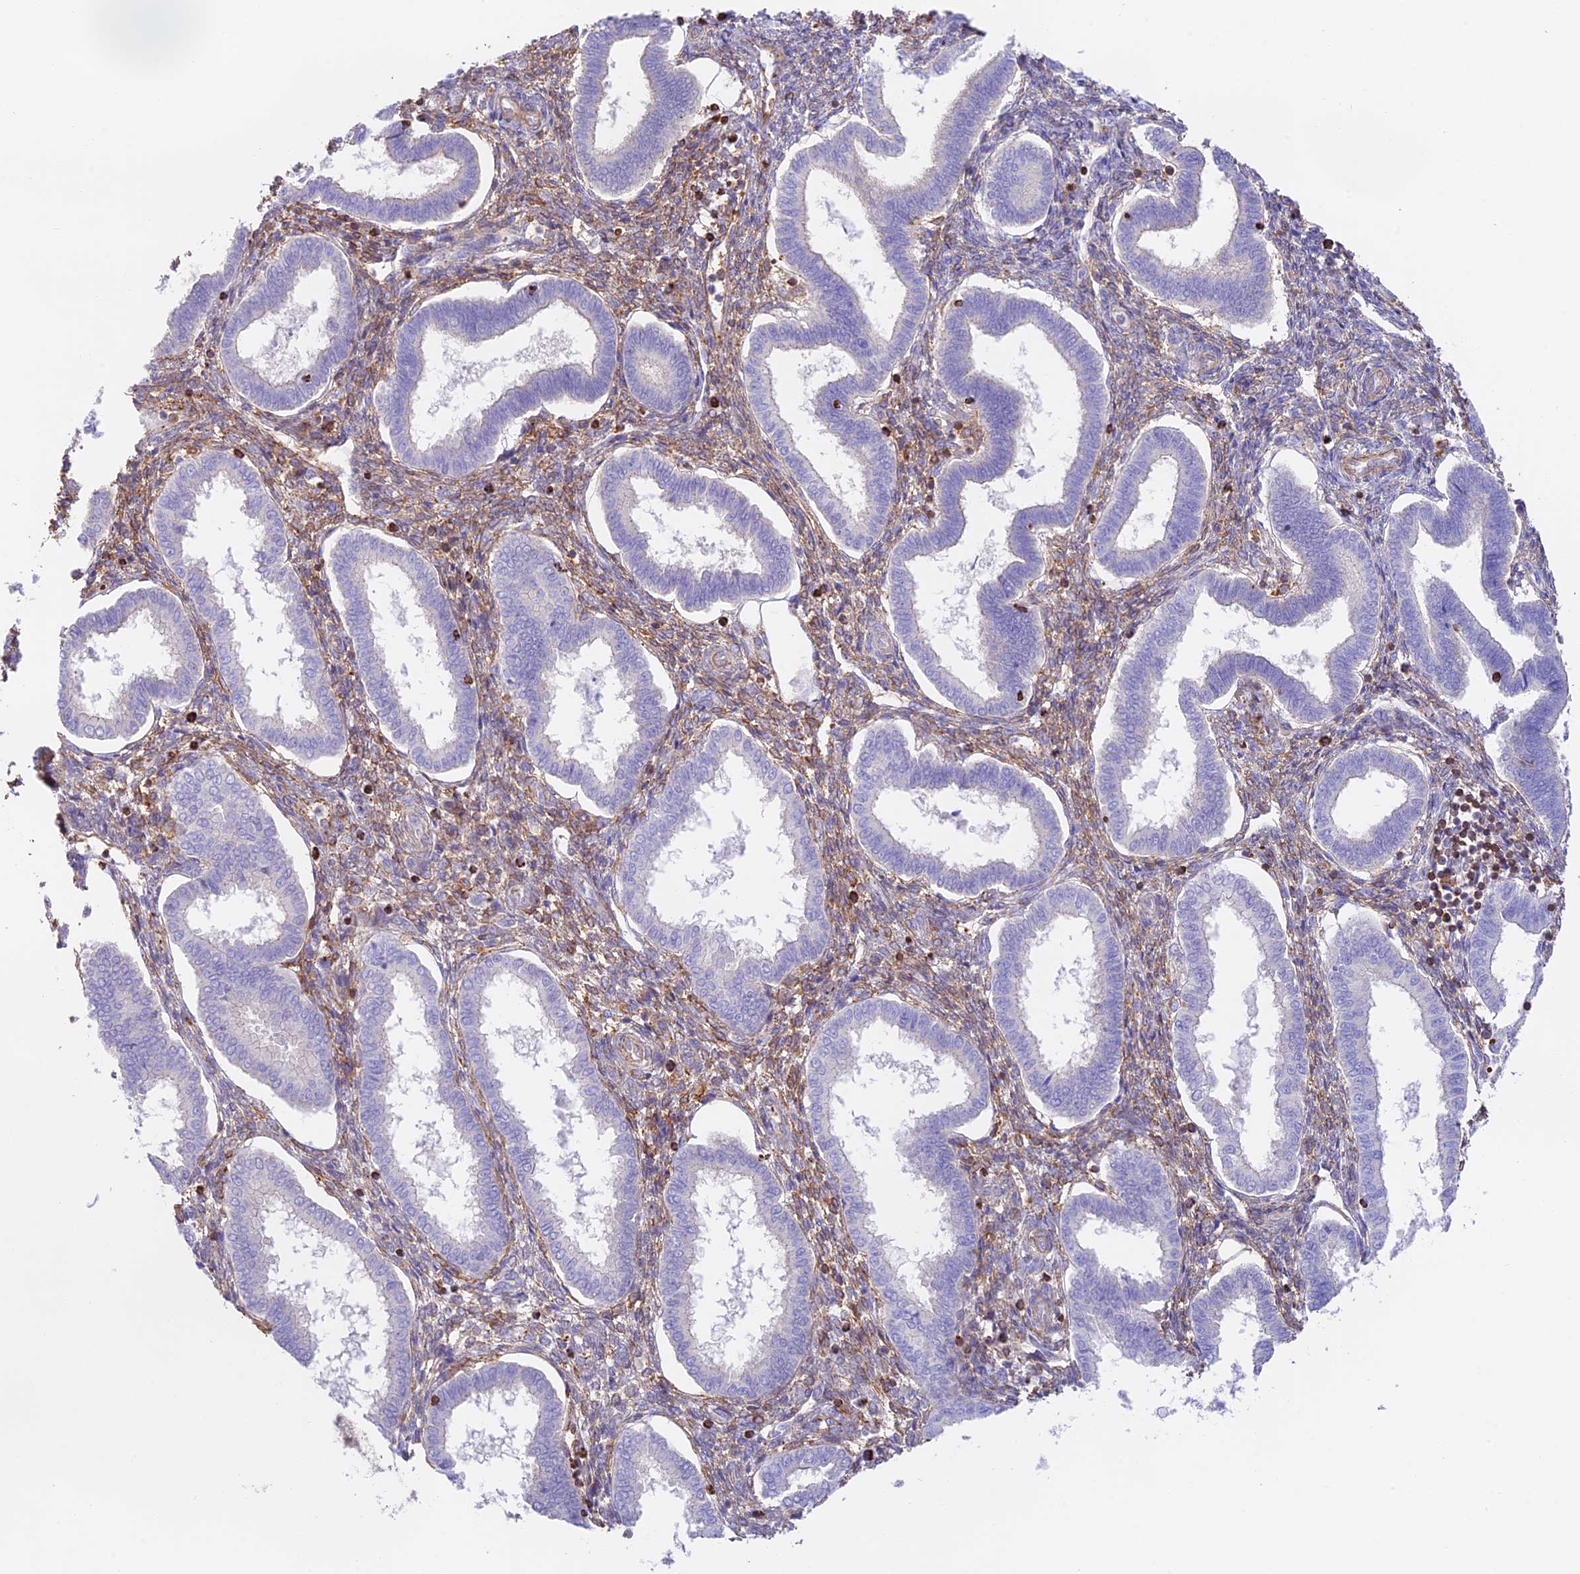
{"staining": {"intensity": "strong", "quantity": "<25%", "location": "cytoplasmic/membranous"}, "tissue": "endometrium", "cell_type": "Cells in endometrial stroma", "image_type": "normal", "snomed": [{"axis": "morphology", "description": "Normal tissue, NOS"}, {"axis": "topography", "description": "Endometrium"}], "caption": "IHC of normal human endometrium demonstrates medium levels of strong cytoplasmic/membranous staining in about <25% of cells in endometrial stroma.", "gene": "DENND1C", "patient": {"sex": "female", "age": 24}}